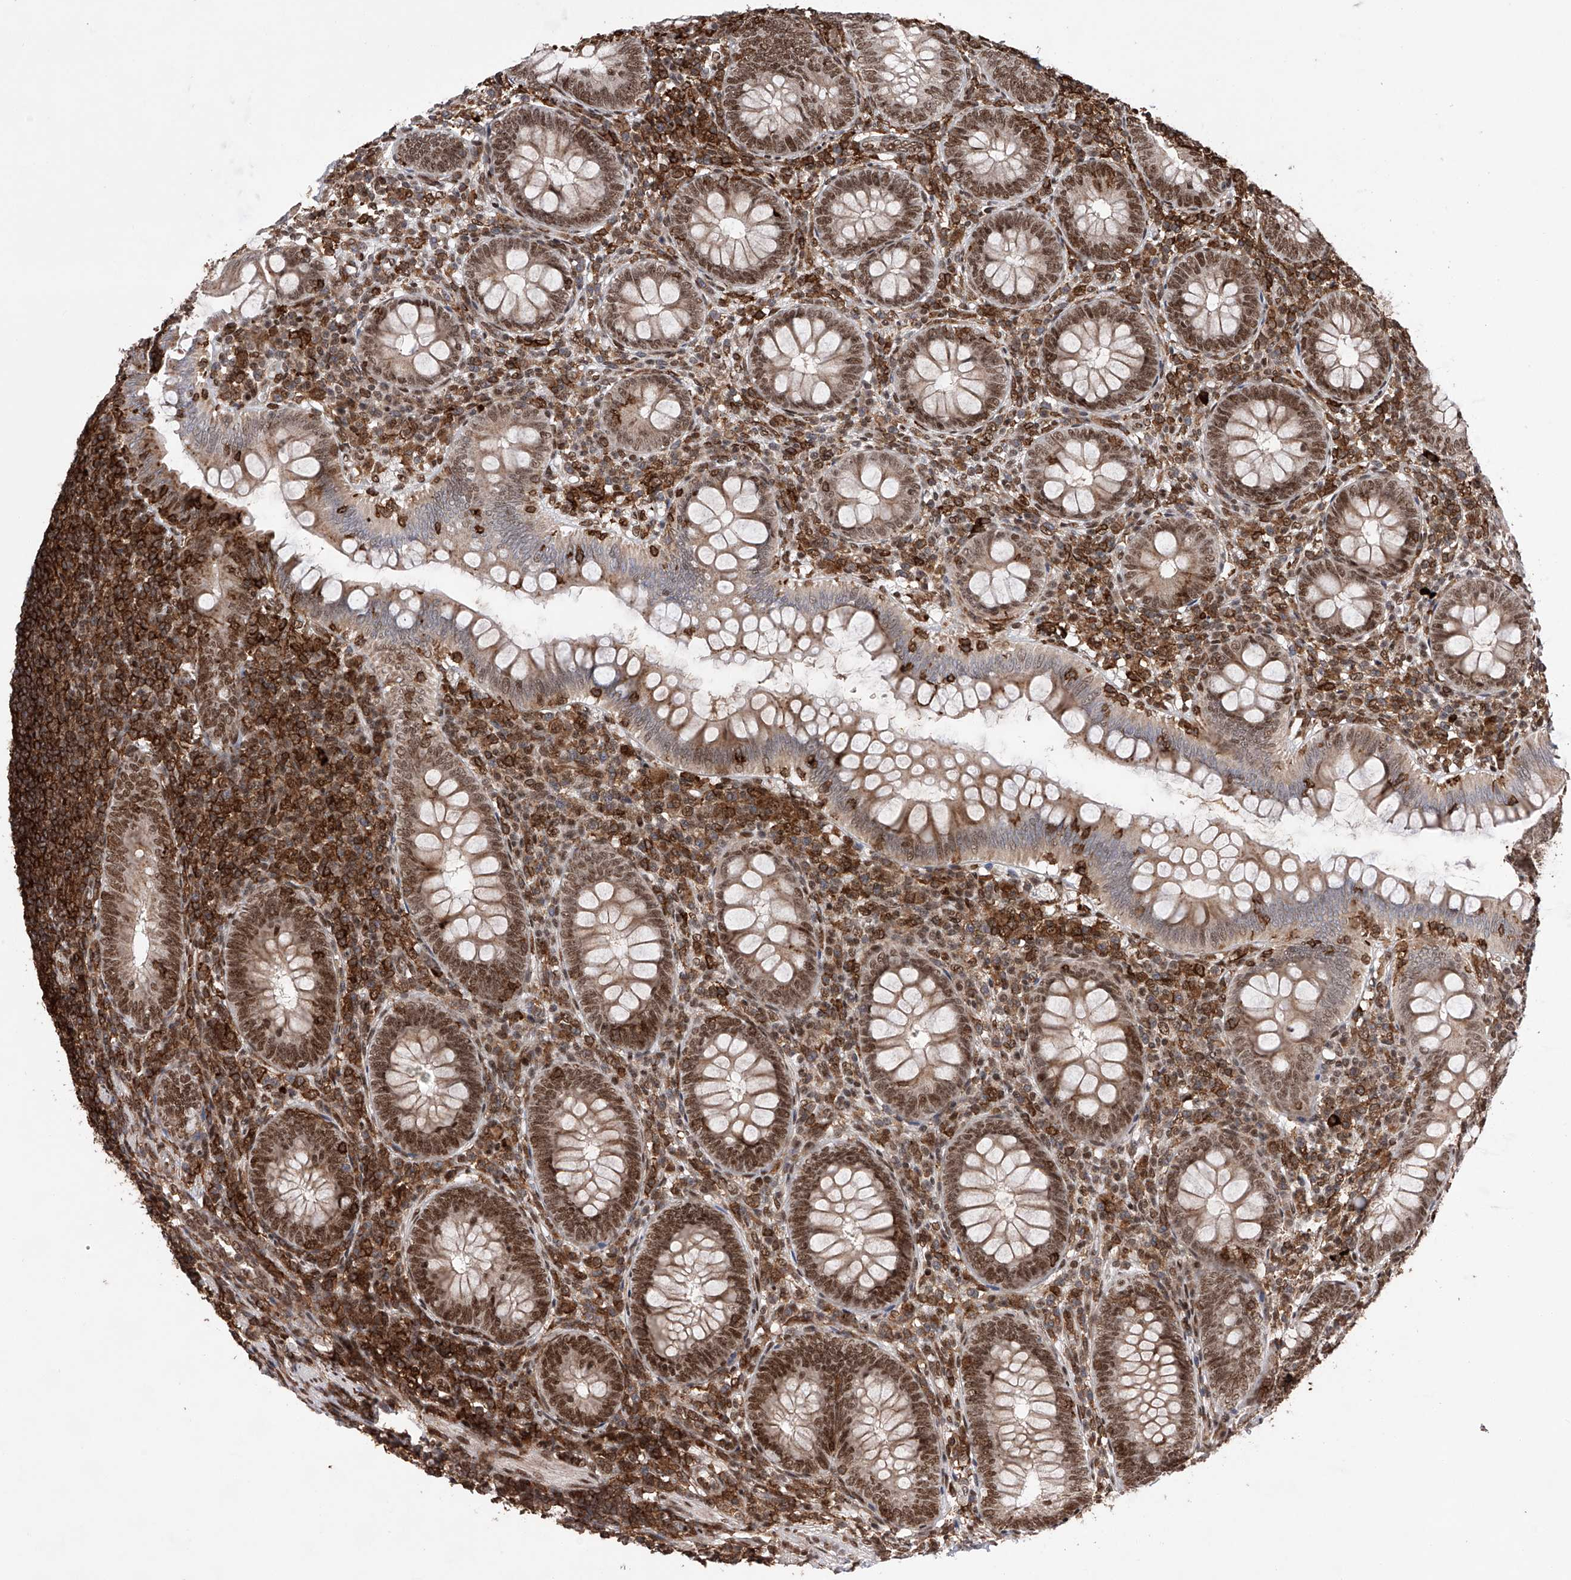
{"staining": {"intensity": "strong", "quantity": ">75%", "location": "nuclear"}, "tissue": "appendix", "cell_type": "Glandular cells", "image_type": "normal", "snomed": [{"axis": "morphology", "description": "Normal tissue, NOS"}, {"axis": "topography", "description": "Appendix"}], "caption": "The photomicrograph exhibits immunohistochemical staining of benign appendix. There is strong nuclear staining is identified in approximately >75% of glandular cells.", "gene": "ZNF280D", "patient": {"sex": "male", "age": 14}}